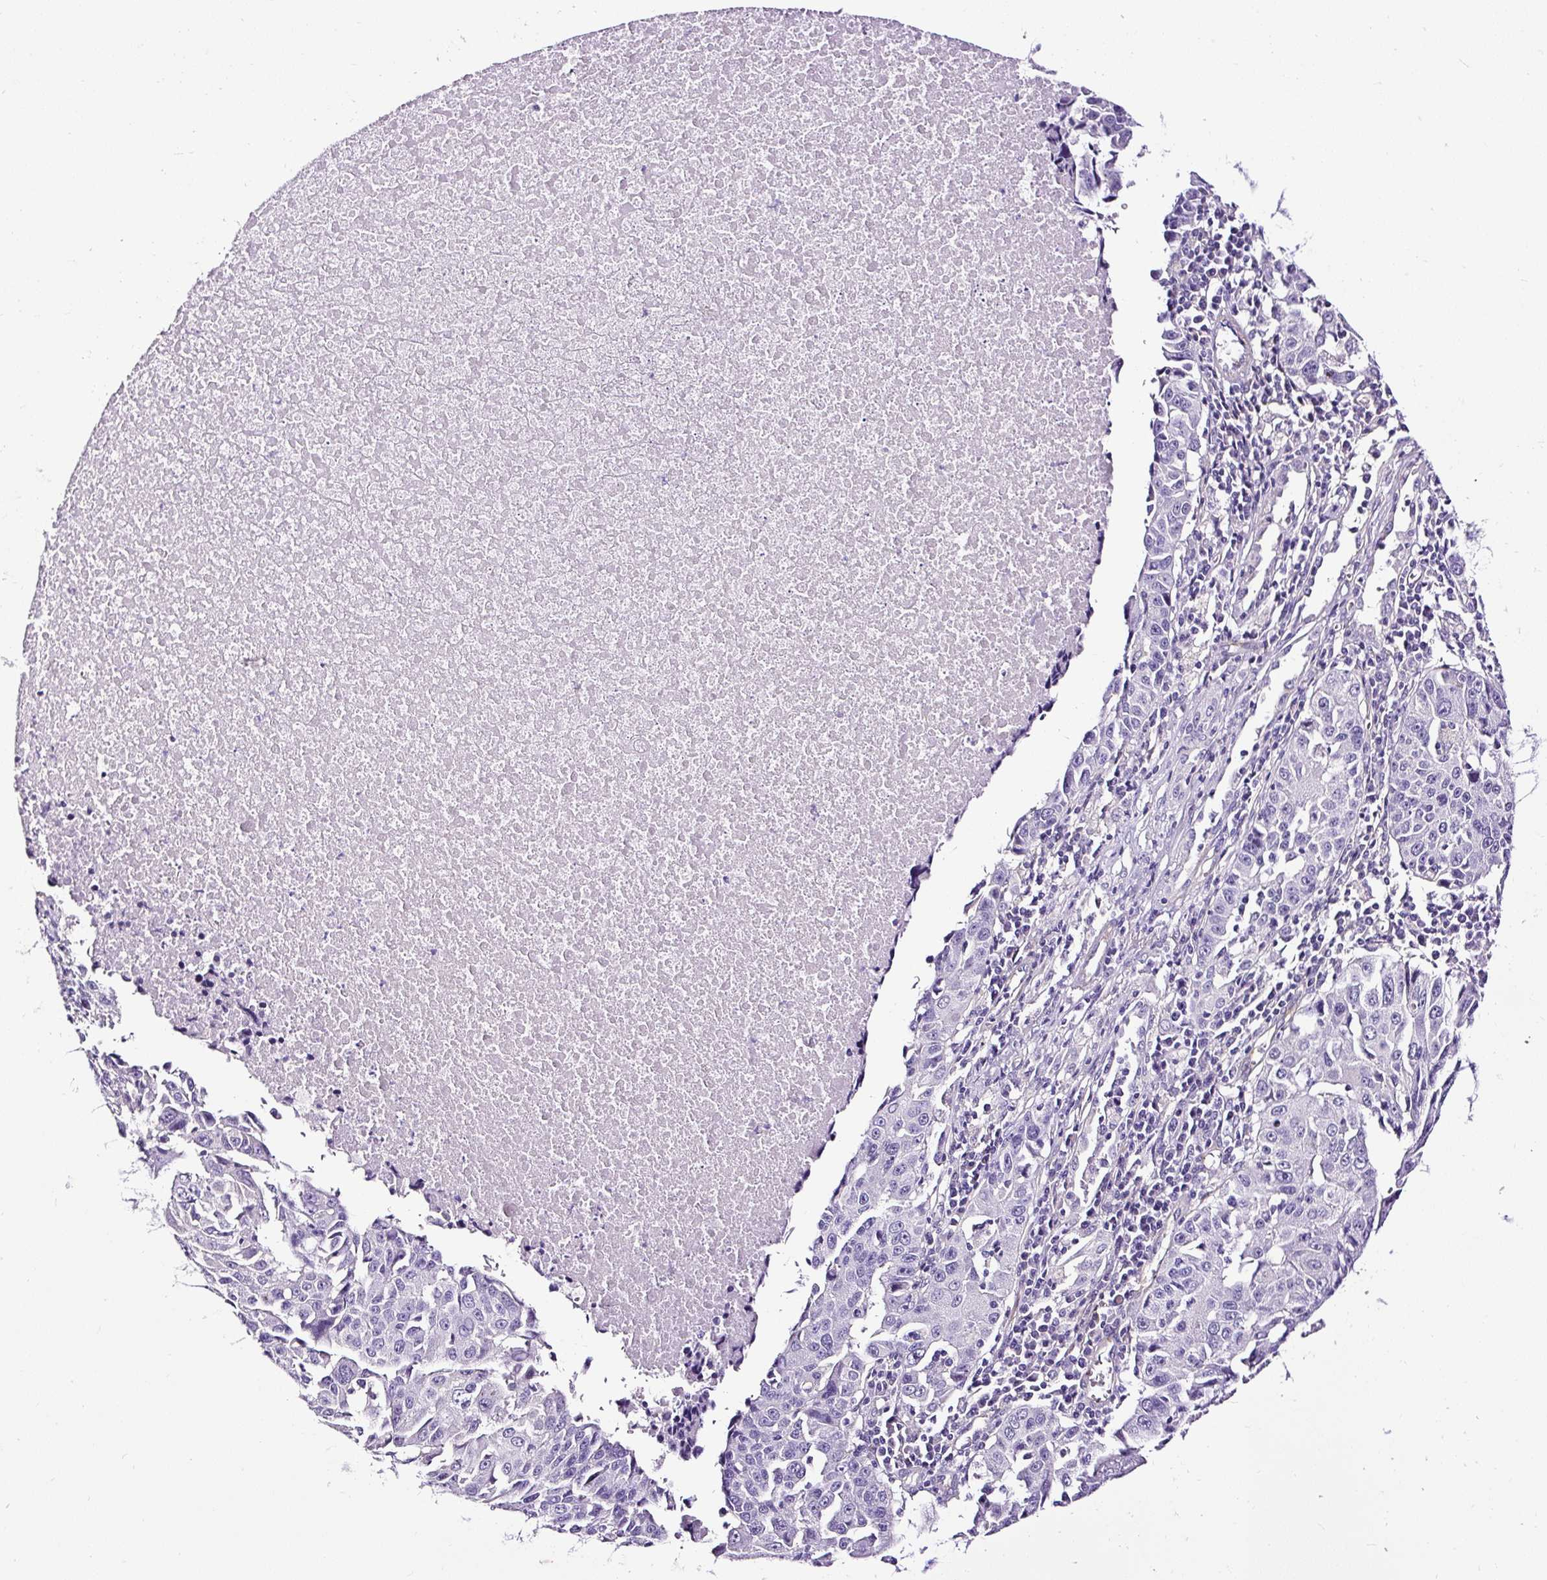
{"staining": {"intensity": "negative", "quantity": "none", "location": "none"}, "tissue": "lung cancer", "cell_type": "Tumor cells", "image_type": "cancer", "snomed": [{"axis": "morphology", "description": "Squamous cell carcinoma, NOS"}, {"axis": "topography", "description": "Lung"}], "caption": "An image of lung squamous cell carcinoma stained for a protein demonstrates no brown staining in tumor cells.", "gene": "SLC7A8", "patient": {"sex": "female", "age": 66}}